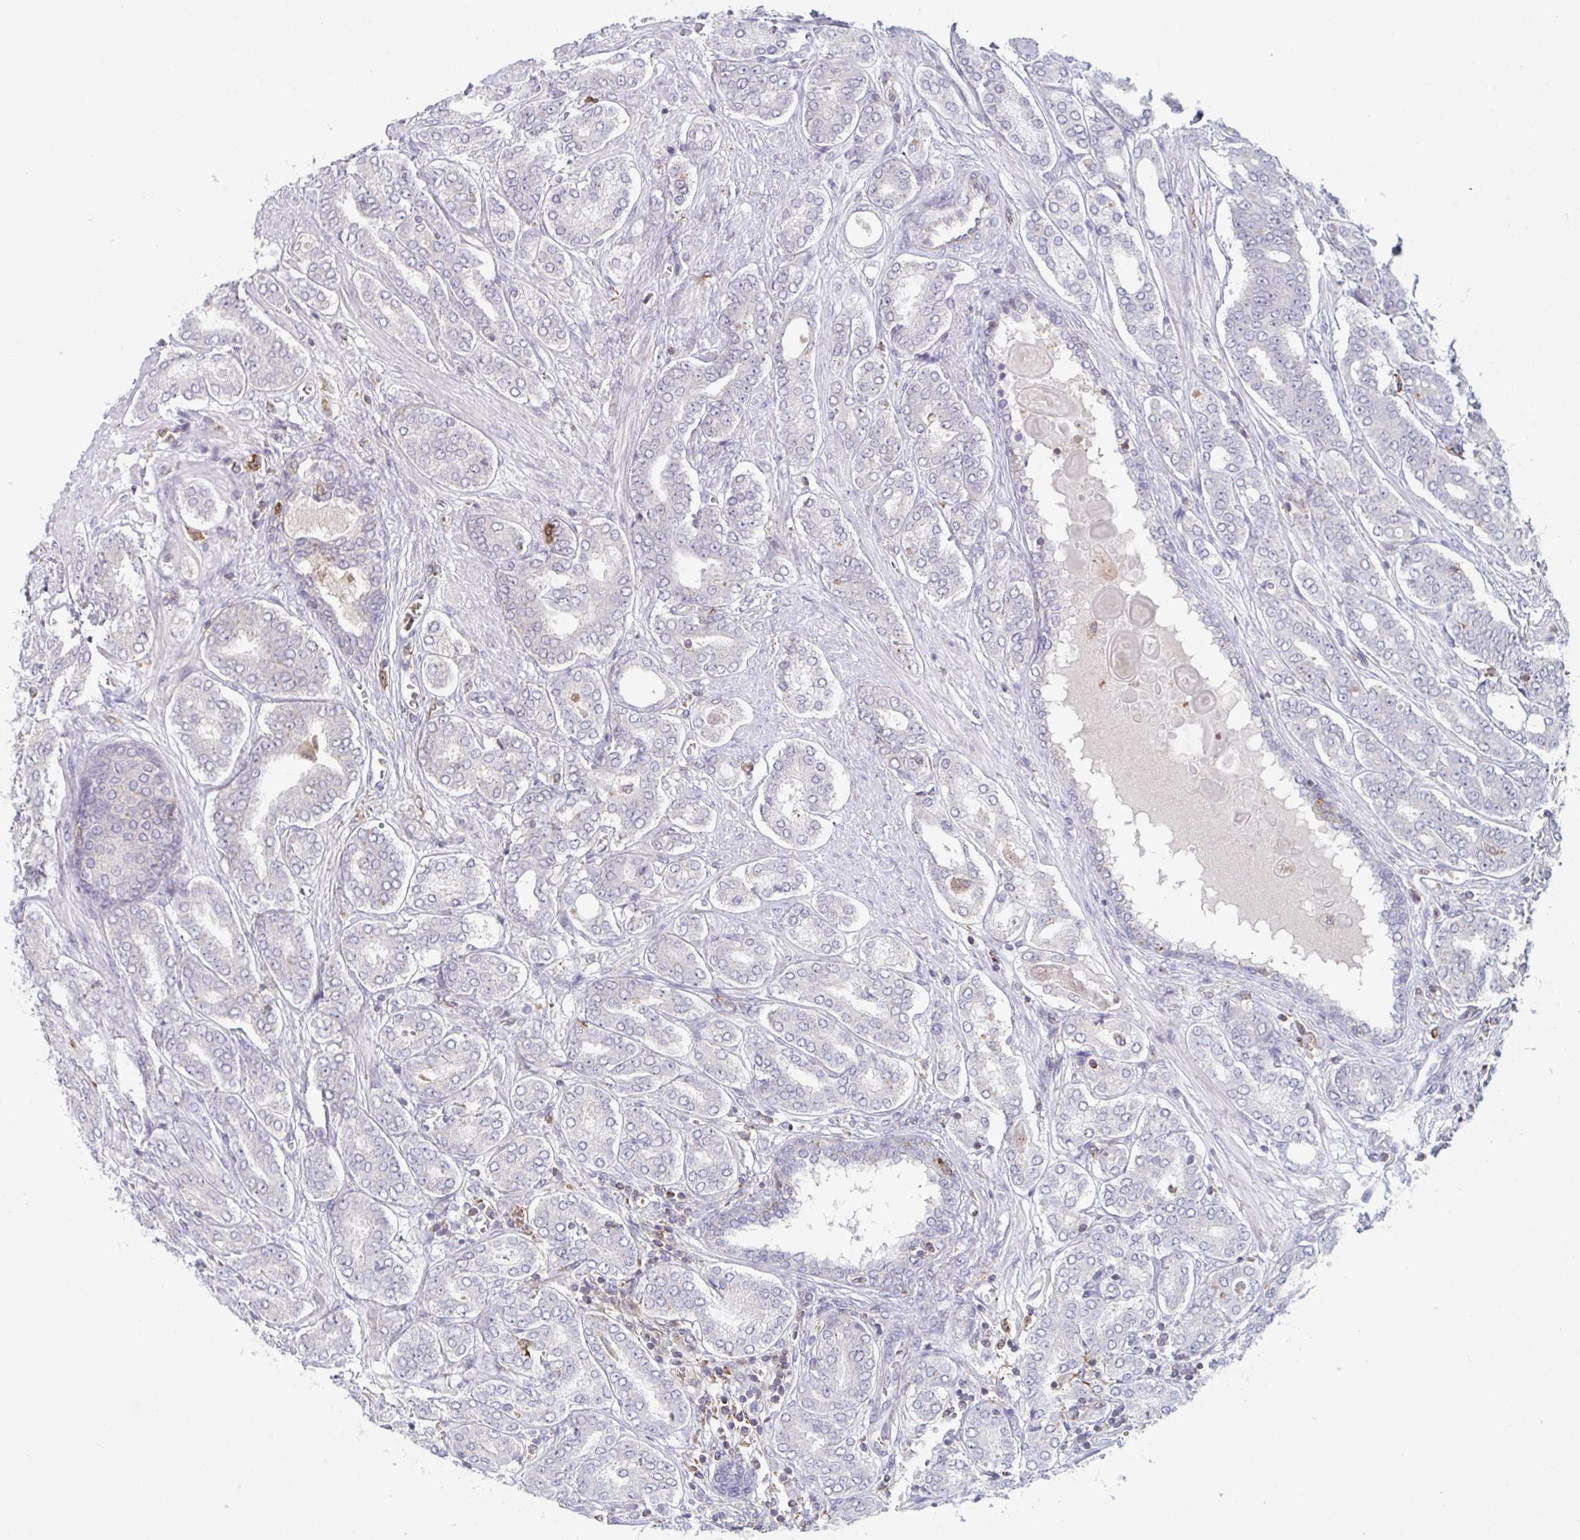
{"staining": {"intensity": "negative", "quantity": "none", "location": "none"}, "tissue": "prostate cancer", "cell_type": "Tumor cells", "image_type": "cancer", "snomed": [{"axis": "morphology", "description": "Adenocarcinoma, High grade"}, {"axis": "topography", "description": "Prostate"}], "caption": "This is an IHC photomicrograph of prostate cancer. There is no staining in tumor cells.", "gene": "DISP2", "patient": {"sex": "male", "age": 72}}